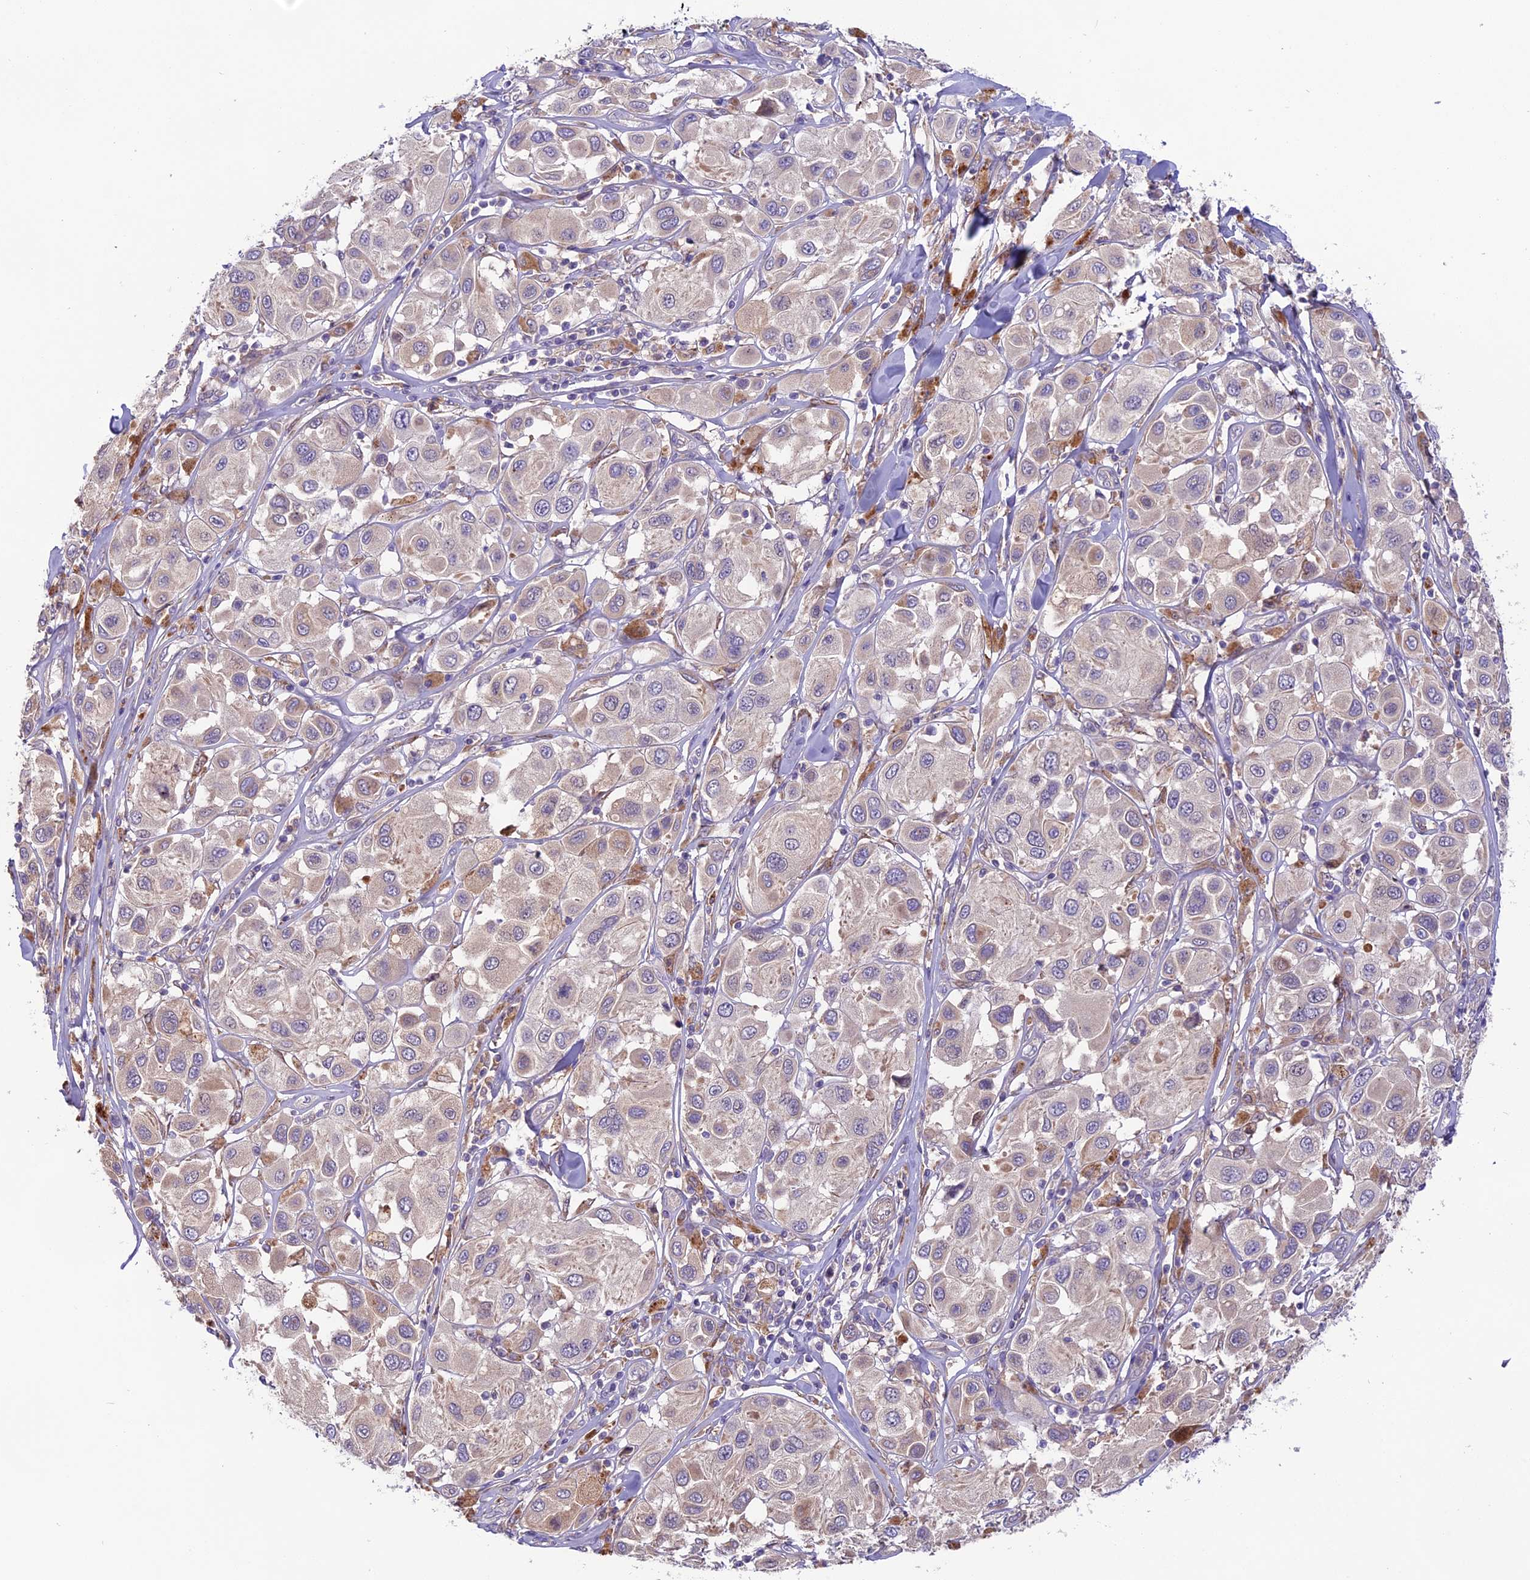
{"staining": {"intensity": "negative", "quantity": "none", "location": "none"}, "tissue": "melanoma", "cell_type": "Tumor cells", "image_type": "cancer", "snomed": [{"axis": "morphology", "description": "Malignant melanoma, Metastatic site"}, {"axis": "topography", "description": "Skin"}], "caption": "The immunohistochemistry image has no significant staining in tumor cells of malignant melanoma (metastatic site) tissue.", "gene": "COG8", "patient": {"sex": "male", "age": 41}}